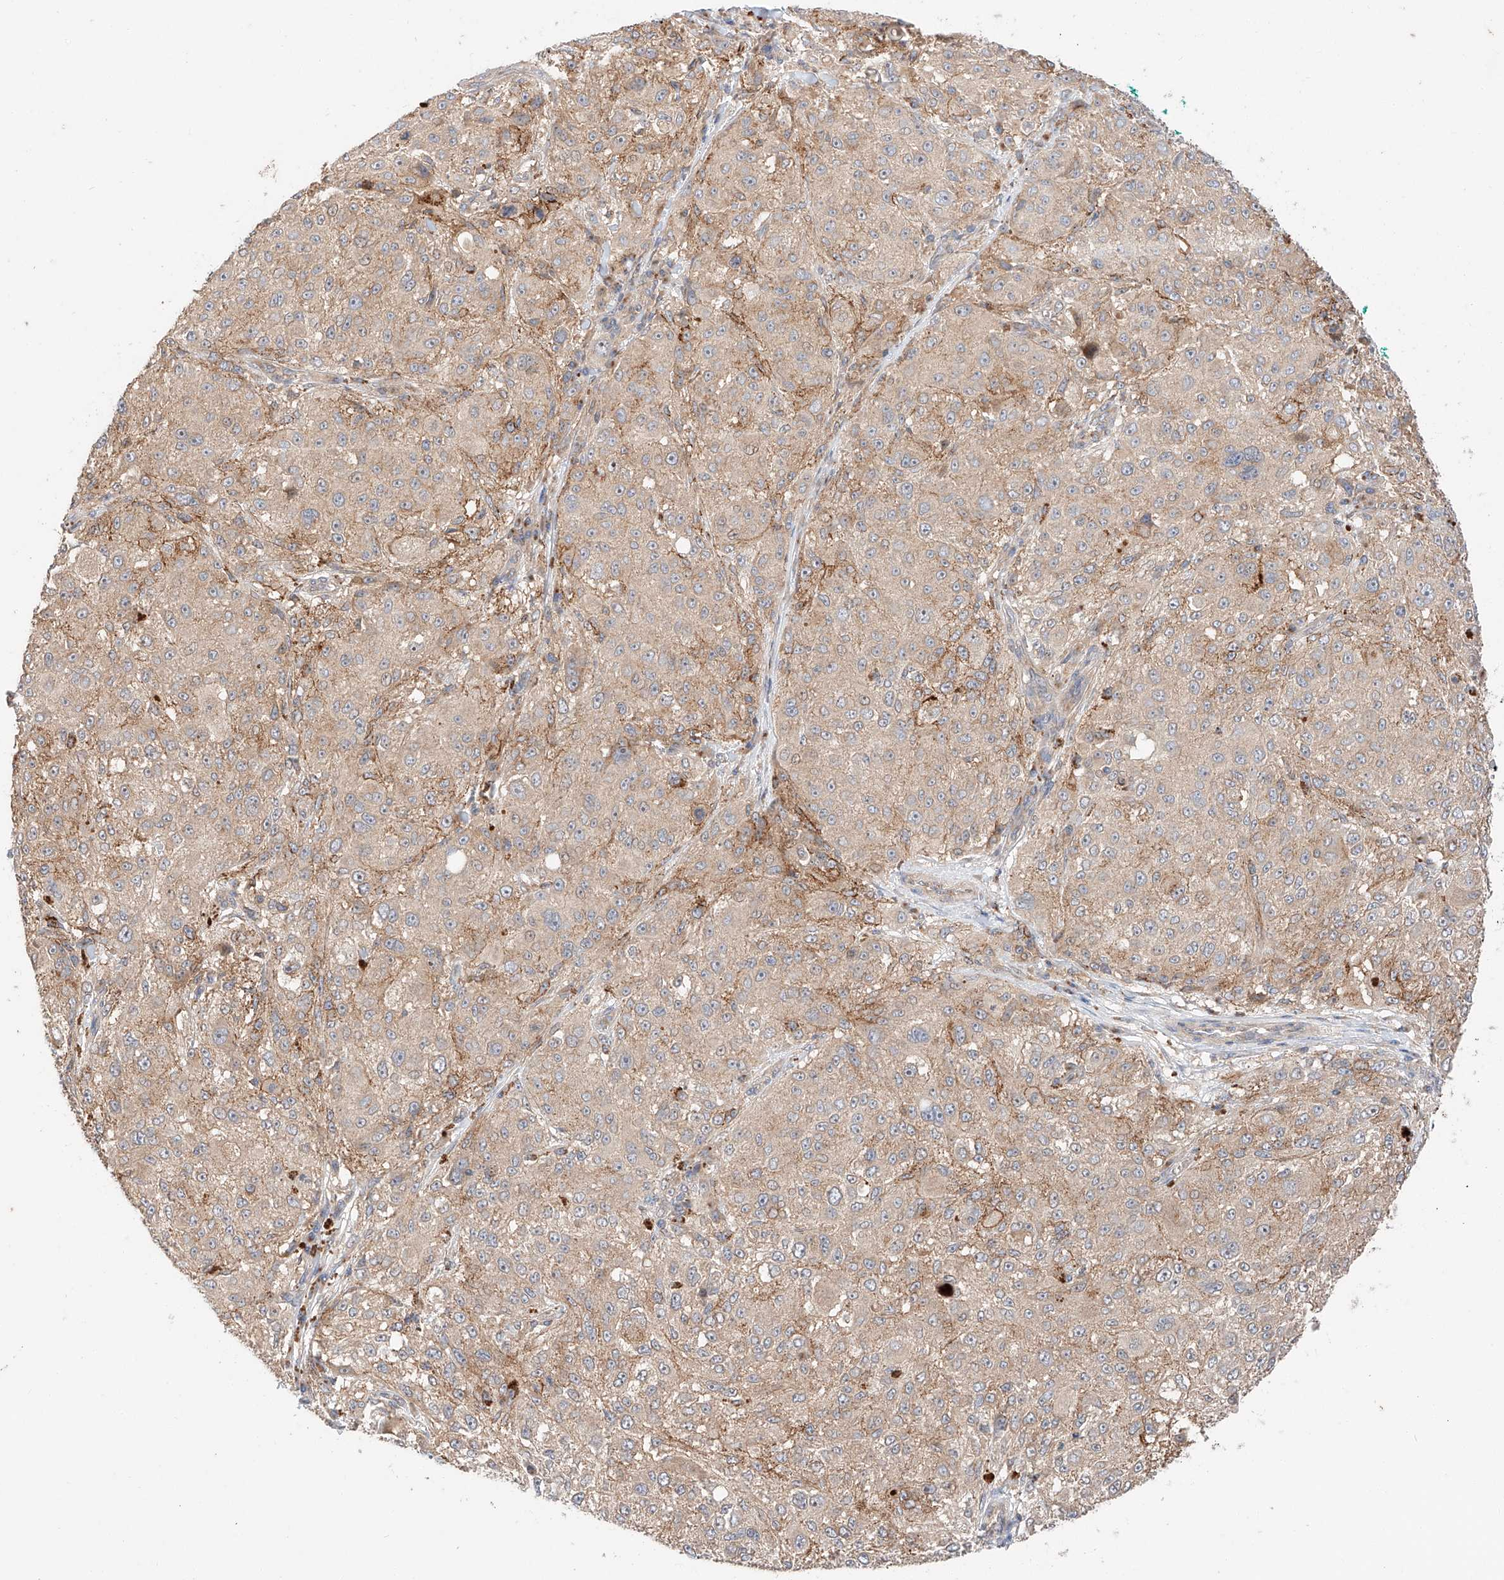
{"staining": {"intensity": "weak", "quantity": ">75%", "location": "cytoplasmic/membranous"}, "tissue": "melanoma", "cell_type": "Tumor cells", "image_type": "cancer", "snomed": [{"axis": "morphology", "description": "Necrosis, NOS"}, {"axis": "morphology", "description": "Malignant melanoma, NOS"}, {"axis": "topography", "description": "Skin"}], "caption": "High-magnification brightfield microscopy of malignant melanoma stained with DAB (3,3'-diaminobenzidine) (brown) and counterstained with hematoxylin (blue). tumor cells exhibit weak cytoplasmic/membranous expression is identified in approximately>75% of cells.", "gene": "XPNPEP1", "patient": {"sex": "female", "age": 87}}